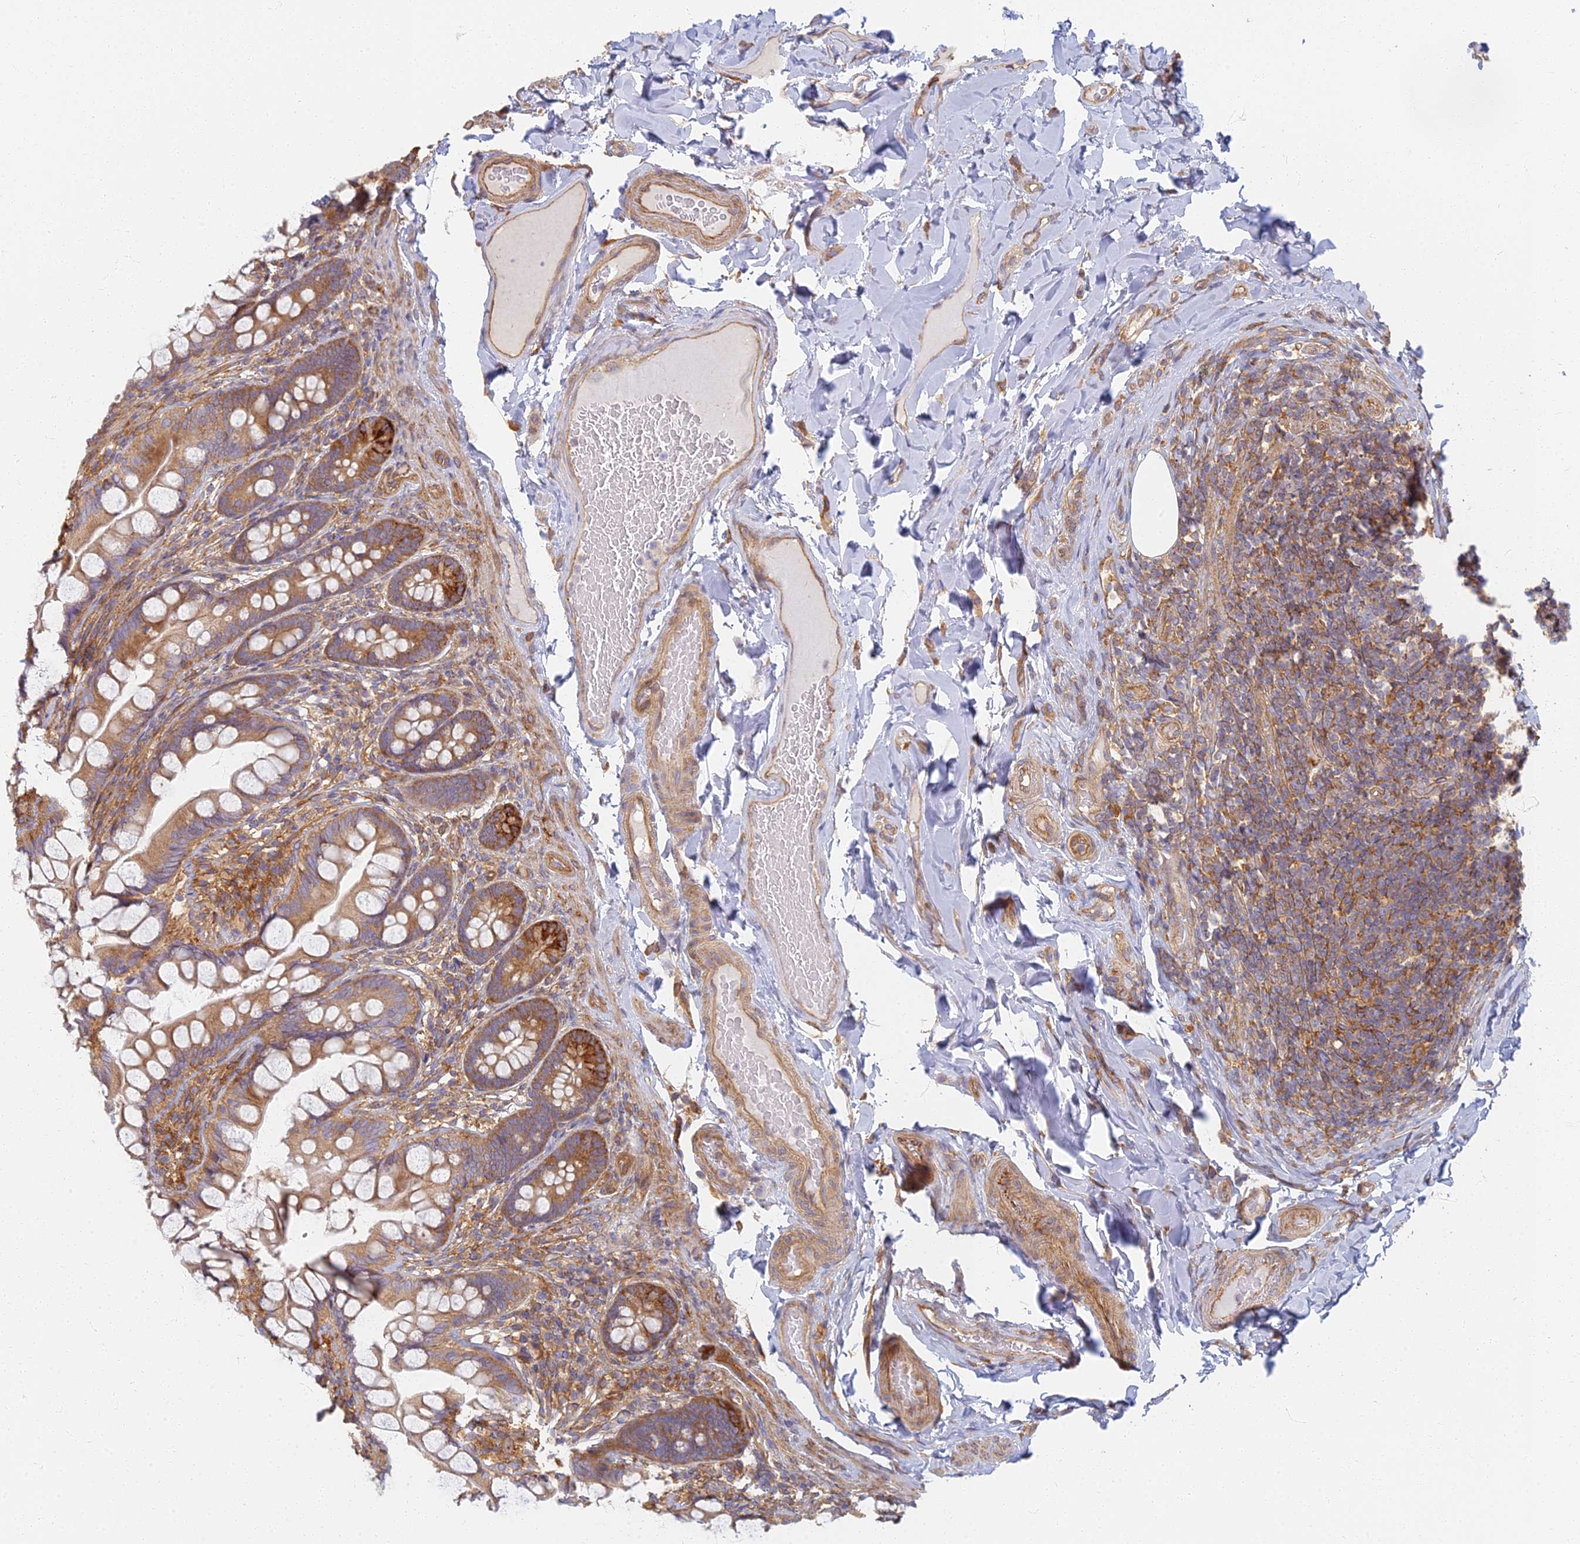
{"staining": {"intensity": "moderate", "quantity": ">75%", "location": "cytoplasmic/membranous"}, "tissue": "small intestine", "cell_type": "Glandular cells", "image_type": "normal", "snomed": [{"axis": "morphology", "description": "Normal tissue, NOS"}, {"axis": "topography", "description": "Small intestine"}], "caption": "A brown stain shows moderate cytoplasmic/membranous positivity of a protein in glandular cells of unremarkable human small intestine.", "gene": "RBSN", "patient": {"sex": "male", "age": 70}}